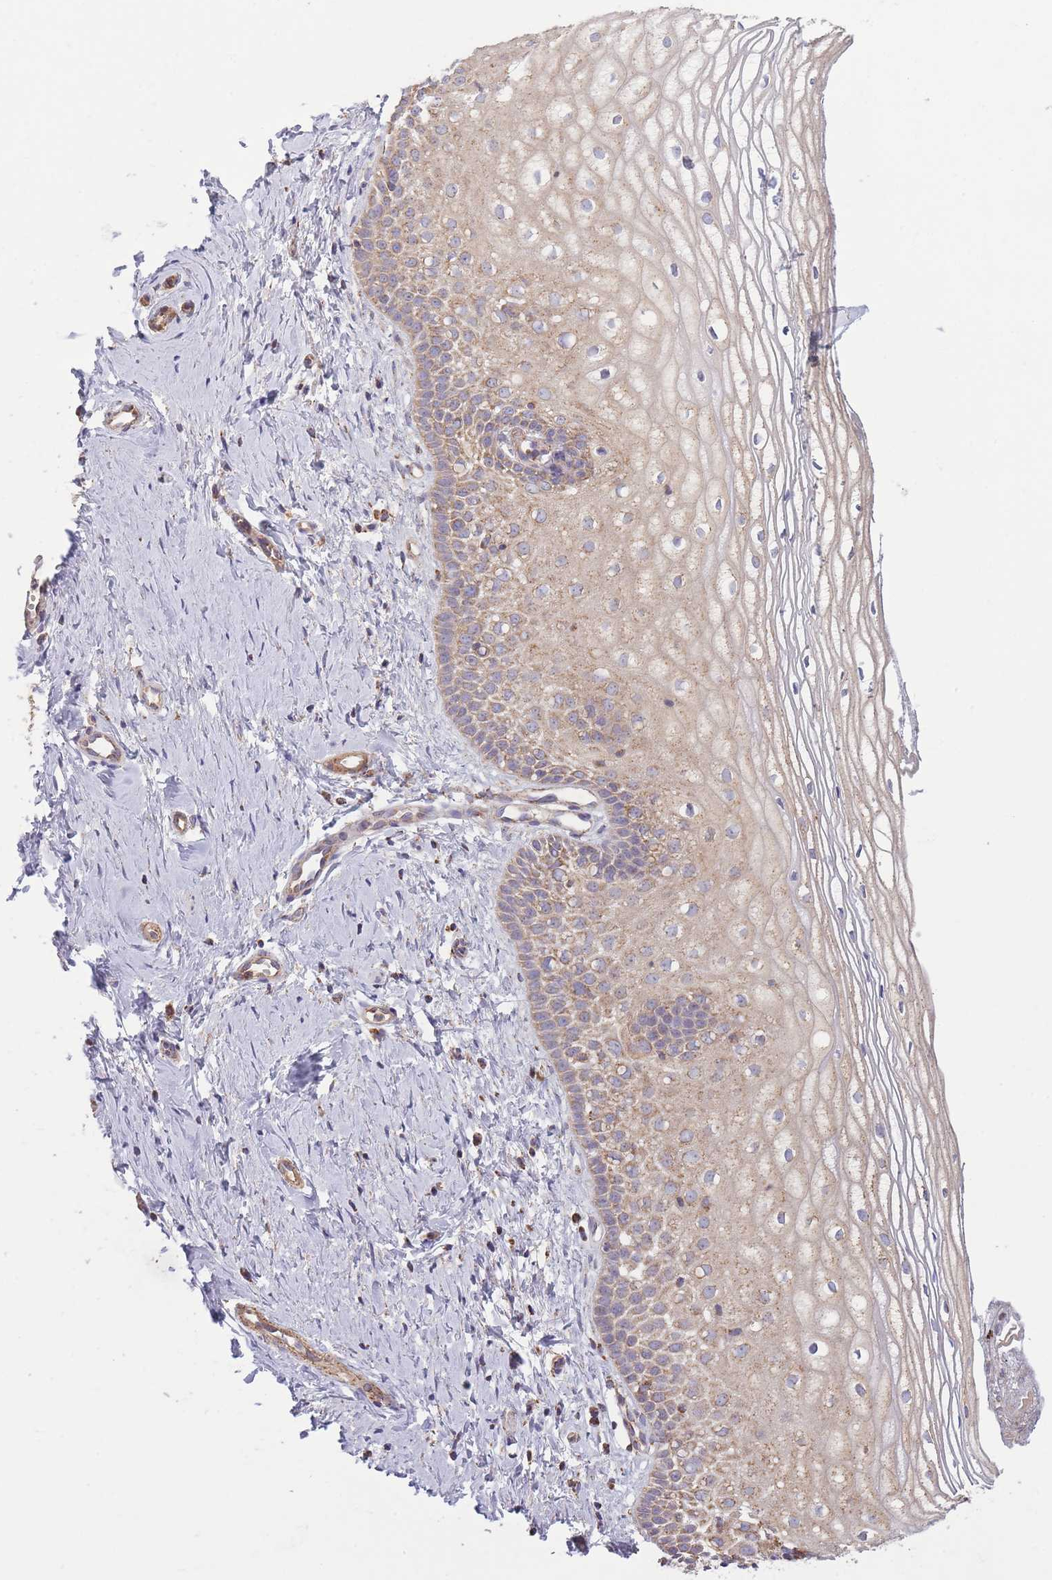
{"staining": {"intensity": "moderate", "quantity": ">75%", "location": "cytoplasmic/membranous"}, "tissue": "vagina", "cell_type": "Squamous epithelial cells", "image_type": "normal", "snomed": [{"axis": "morphology", "description": "Normal tissue, NOS"}, {"axis": "topography", "description": "Vagina"}], "caption": "About >75% of squamous epithelial cells in benign human vagina display moderate cytoplasmic/membranous protein expression as visualized by brown immunohistochemical staining.", "gene": "KIF16B", "patient": {"sex": "female", "age": 56}}